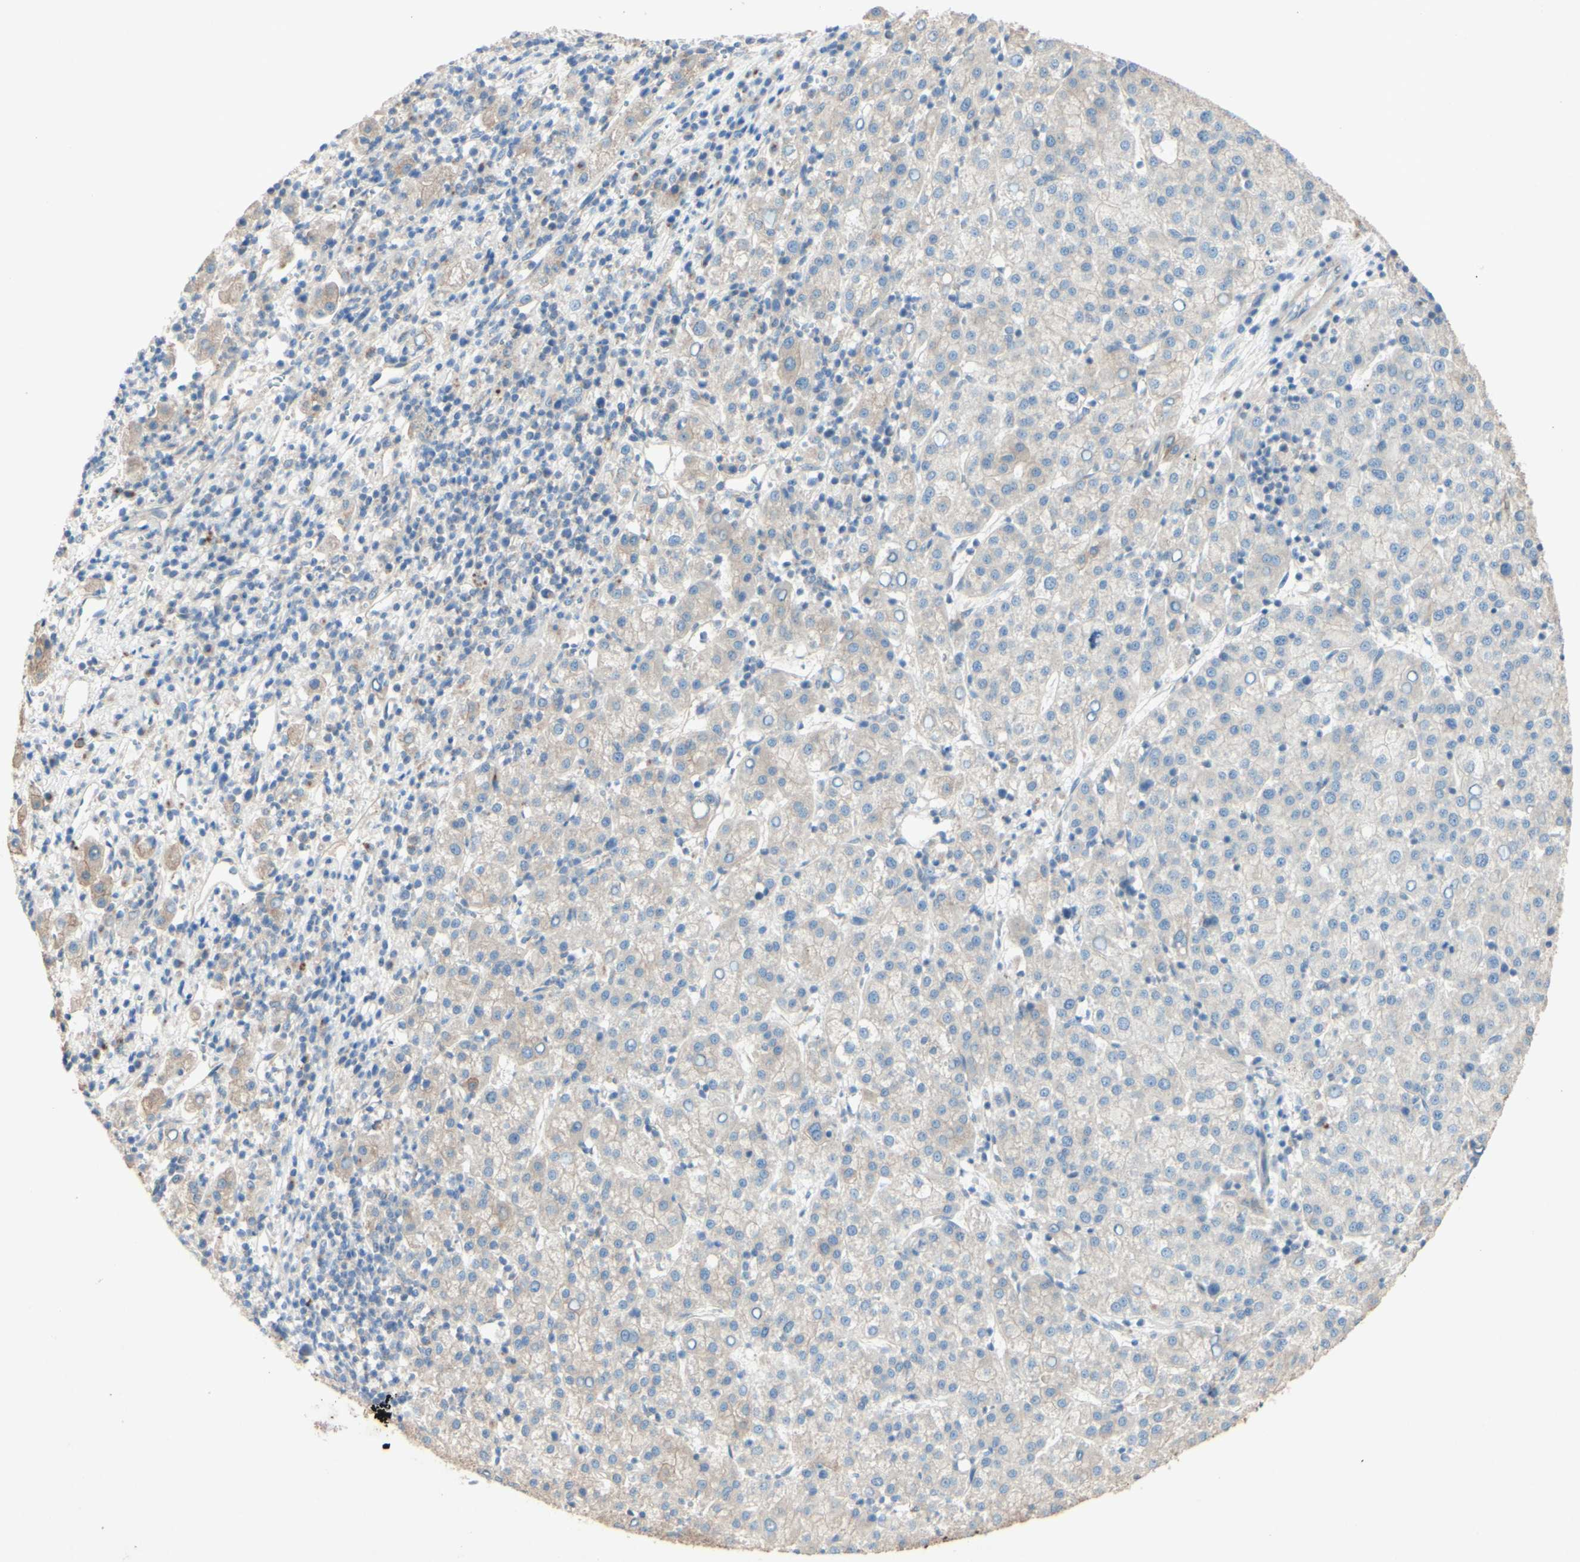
{"staining": {"intensity": "weak", "quantity": "<25%", "location": "cytoplasmic/membranous"}, "tissue": "liver cancer", "cell_type": "Tumor cells", "image_type": "cancer", "snomed": [{"axis": "morphology", "description": "Carcinoma, Hepatocellular, NOS"}, {"axis": "topography", "description": "Liver"}], "caption": "This is an IHC image of liver cancer (hepatocellular carcinoma). There is no positivity in tumor cells.", "gene": "MTM1", "patient": {"sex": "female", "age": 58}}